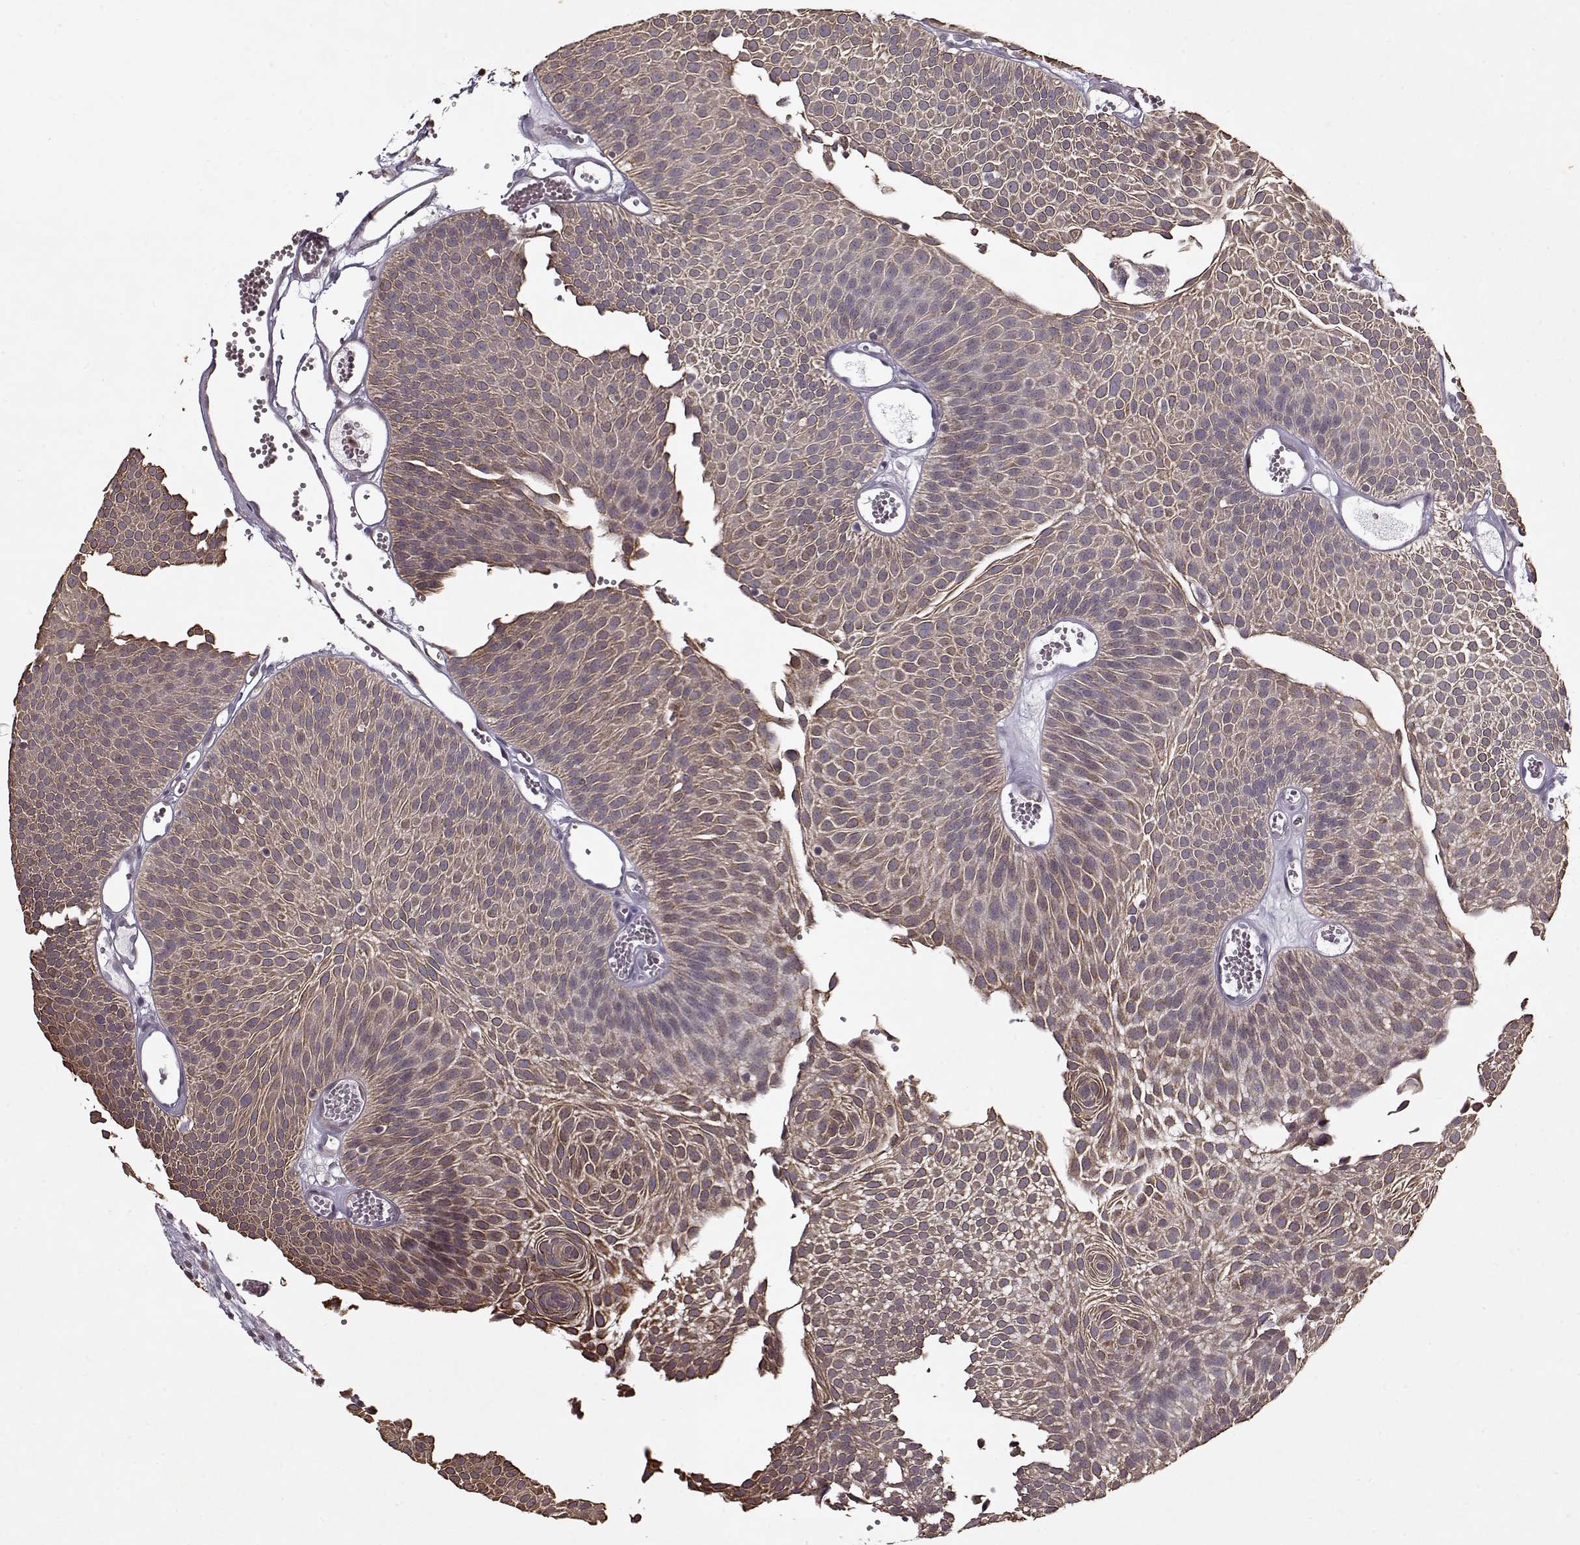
{"staining": {"intensity": "moderate", "quantity": "<25%", "location": "cytoplasmic/membranous"}, "tissue": "urothelial cancer", "cell_type": "Tumor cells", "image_type": "cancer", "snomed": [{"axis": "morphology", "description": "Urothelial carcinoma, Low grade"}, {"axis": "topography", "description": "Urinary bladder"}], "caption": "Urothelial carcinoma (low-grade) stained for a protein reveals moderate cytoplasmic/membranous positivity in tumor cells.", "gene": "KRT9", "patient": {"sex": "male", "age": 52}}